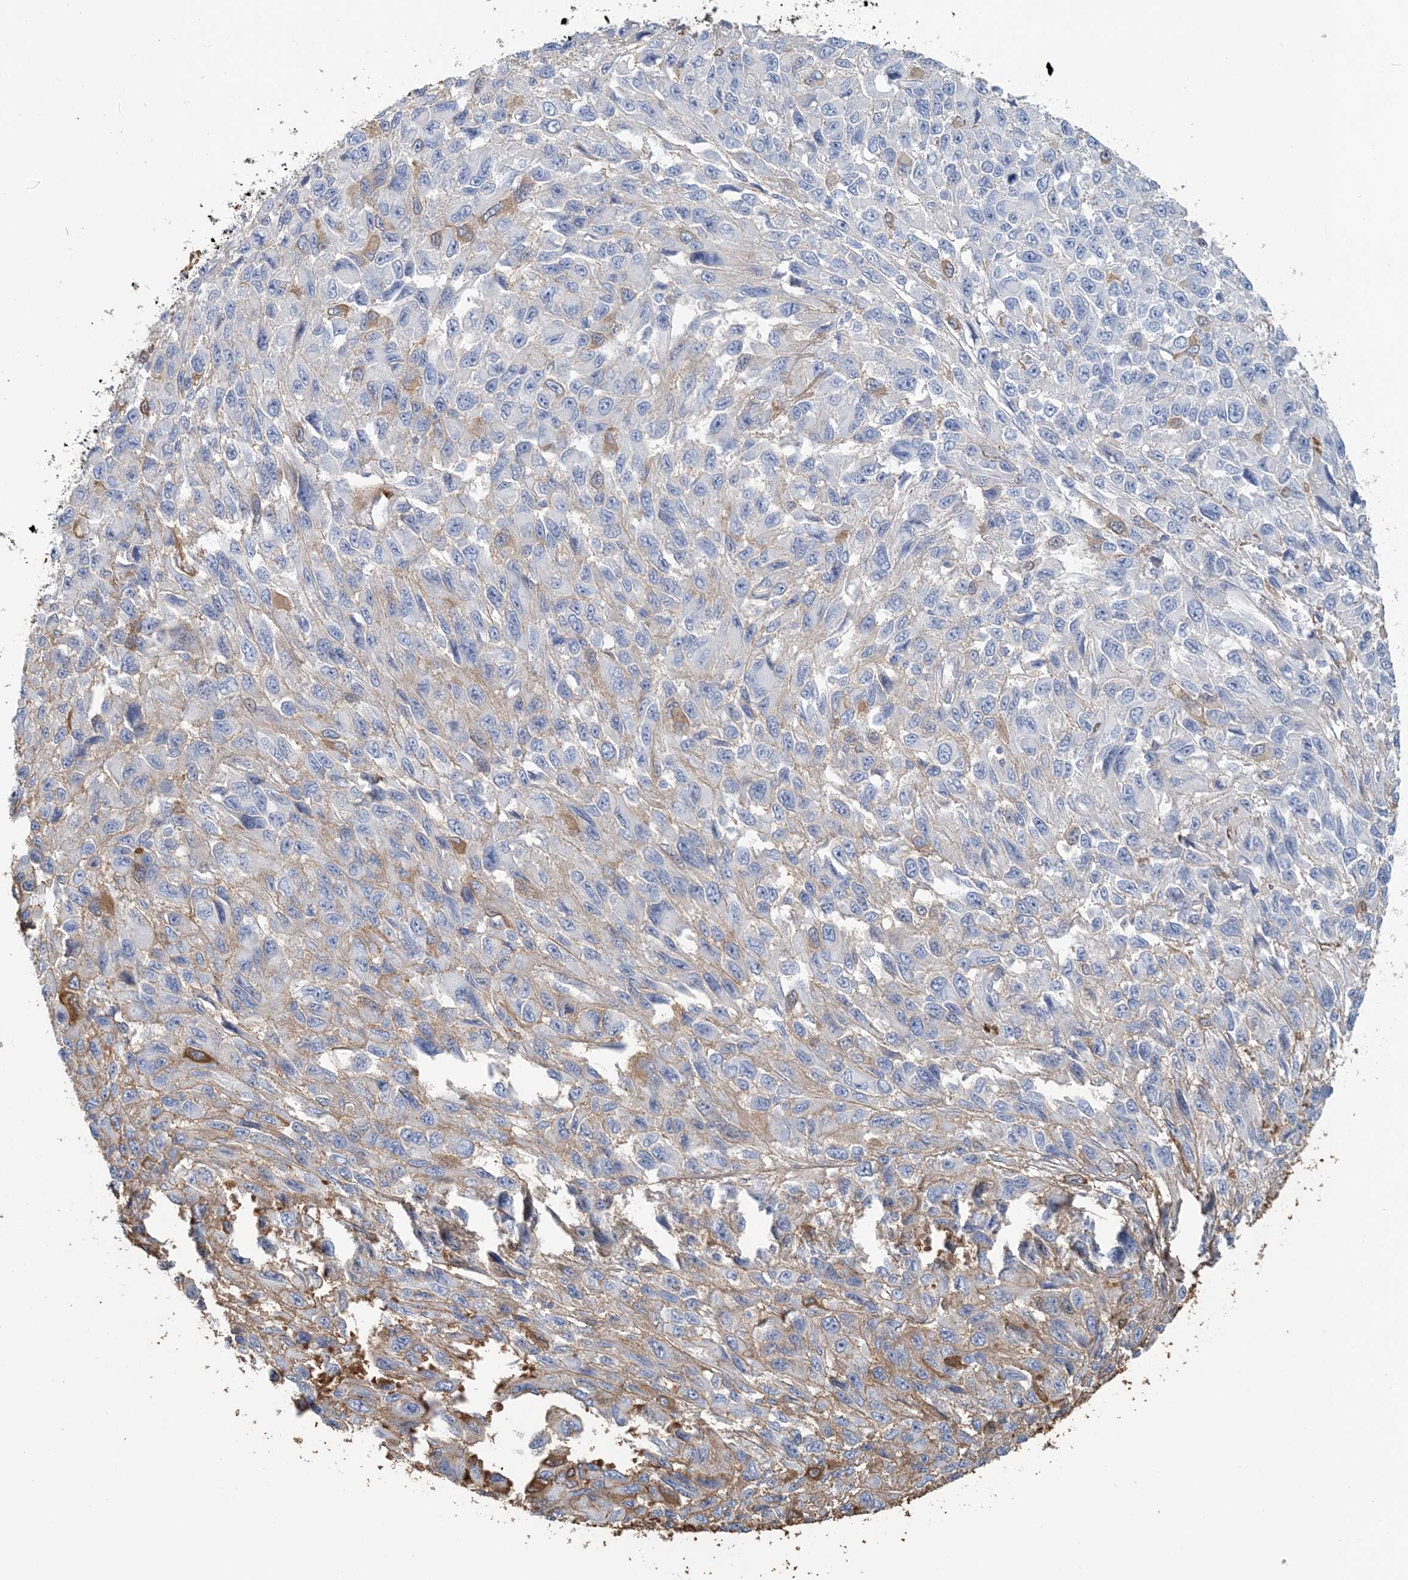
{"staining": {"intensity": "negative", "quantity": "none", "location": "none"}, "tissue": "melanoma", "cell_type": "Tumor cells", "image_type": "cancer", "snomed": [{"axis": "morphology", "description": "Malignant melanoma, NOS"}, {"axis": "topography", "description": "Skin"}], "caption": "High magnification brightfield microscopy of malignant melanoma stained with DAB (3,3'-diaminobenzidine) (brown) and counterstained with hematoxylin (blue): tumor cells show no significant positivity.", "gene": "HBD", "patient": {"sex": "female", "age": 96}}